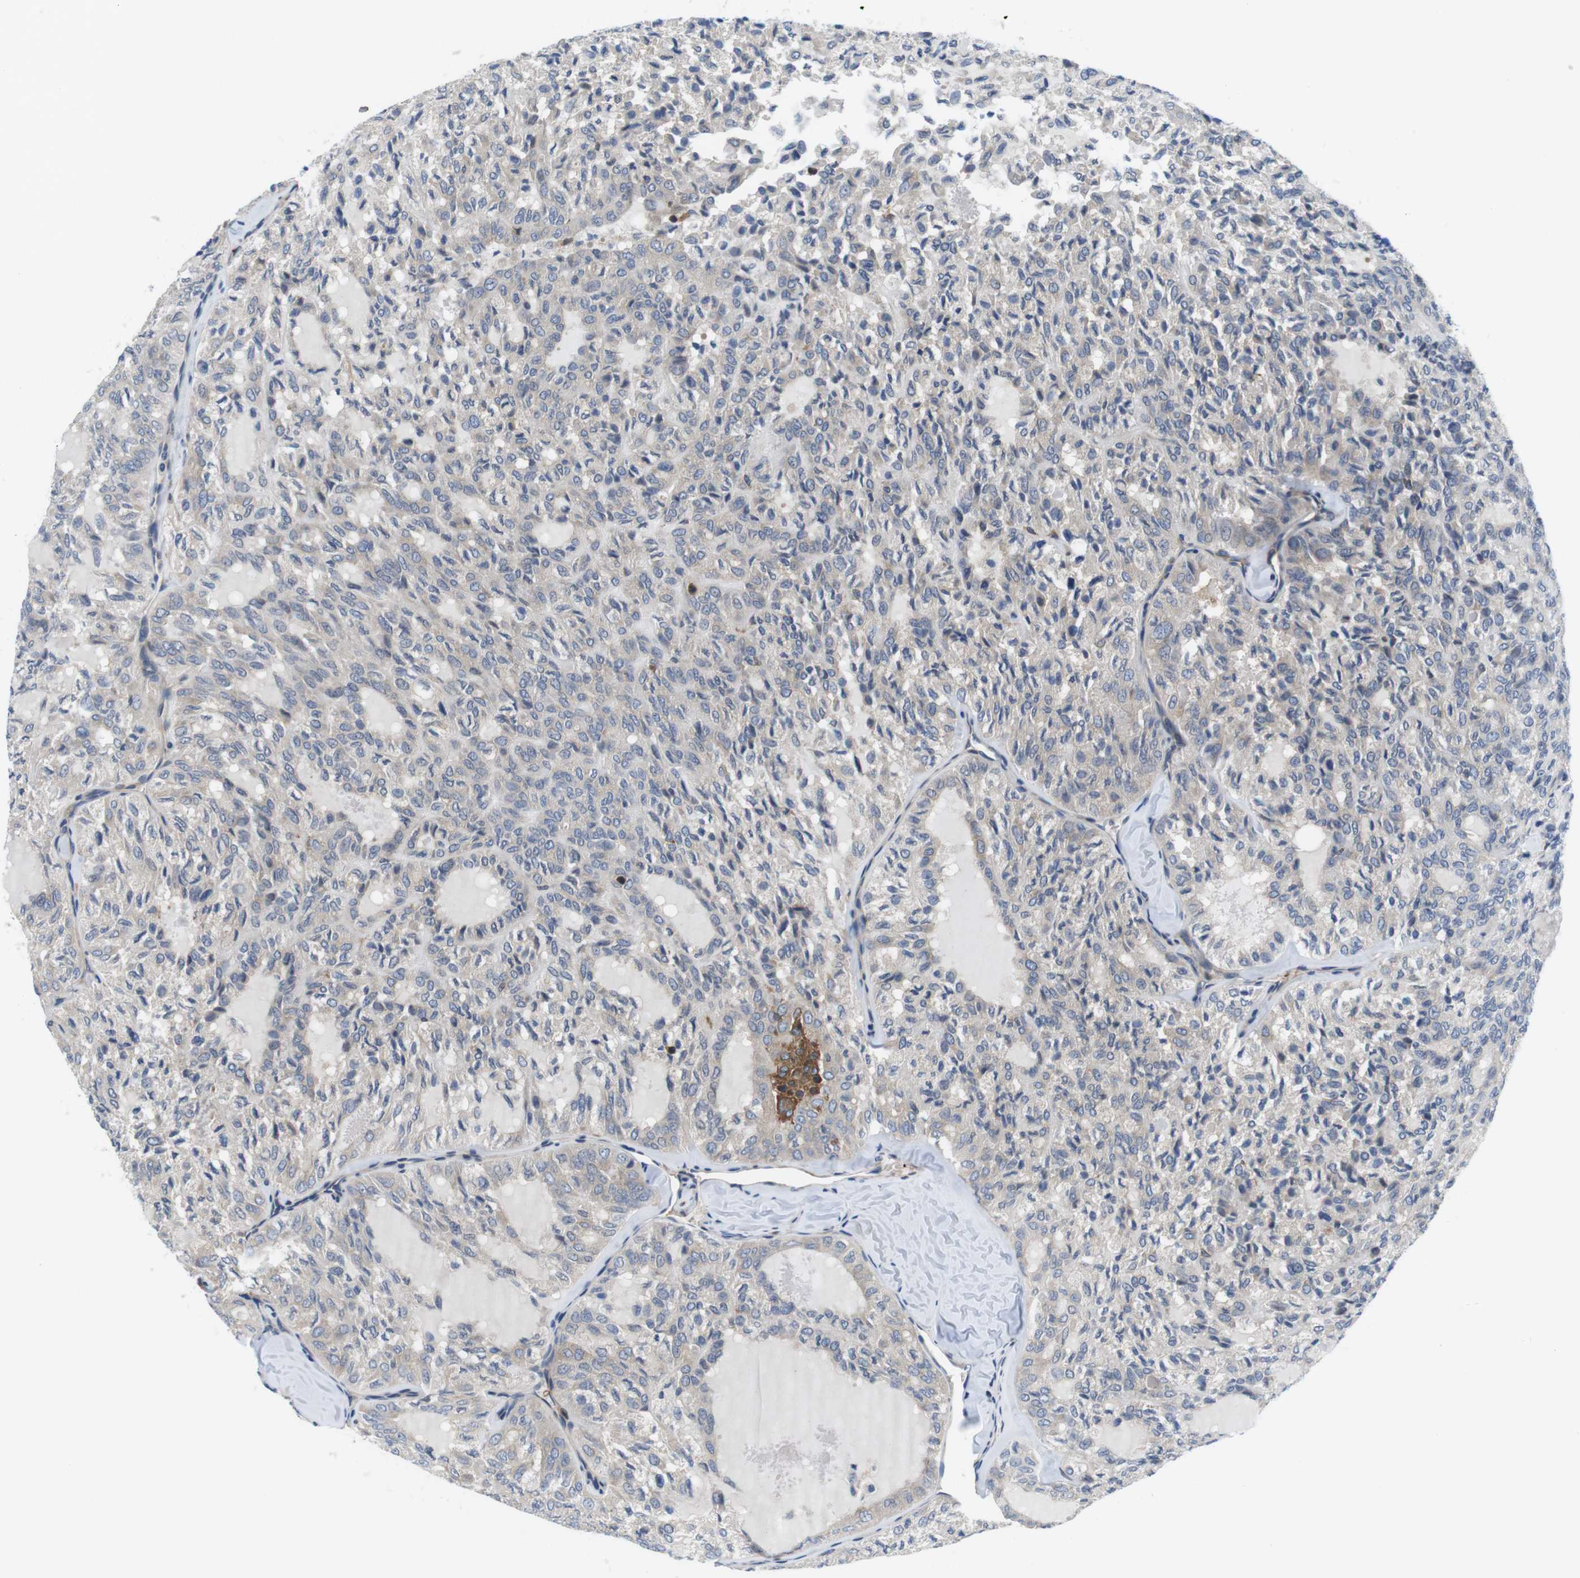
{"staining": {"intensity": "negative", "quantity": "none", "location": "none"}, "tissue": "thyroid cancer", "cell_type": "Tumor cells", "image_type": "cancer", "snomed": [{"axis": "morphology", "description": "Follicular adenoma carcinoma, NOS"}, {"axis": "topography", "description": "Thyroid gland"}], "caption": "An IHC image of thyroid cancer is shown. There is no staining in tumor cells of thyroid cancer. The staining was performed using DAB to visualize the protein expression in brown, while the nuclei were stained in blue with hematoxylin (Magnification: 20x).", "gene": "HERPUD2", "patient": {"sex": "male", "age": 75}}